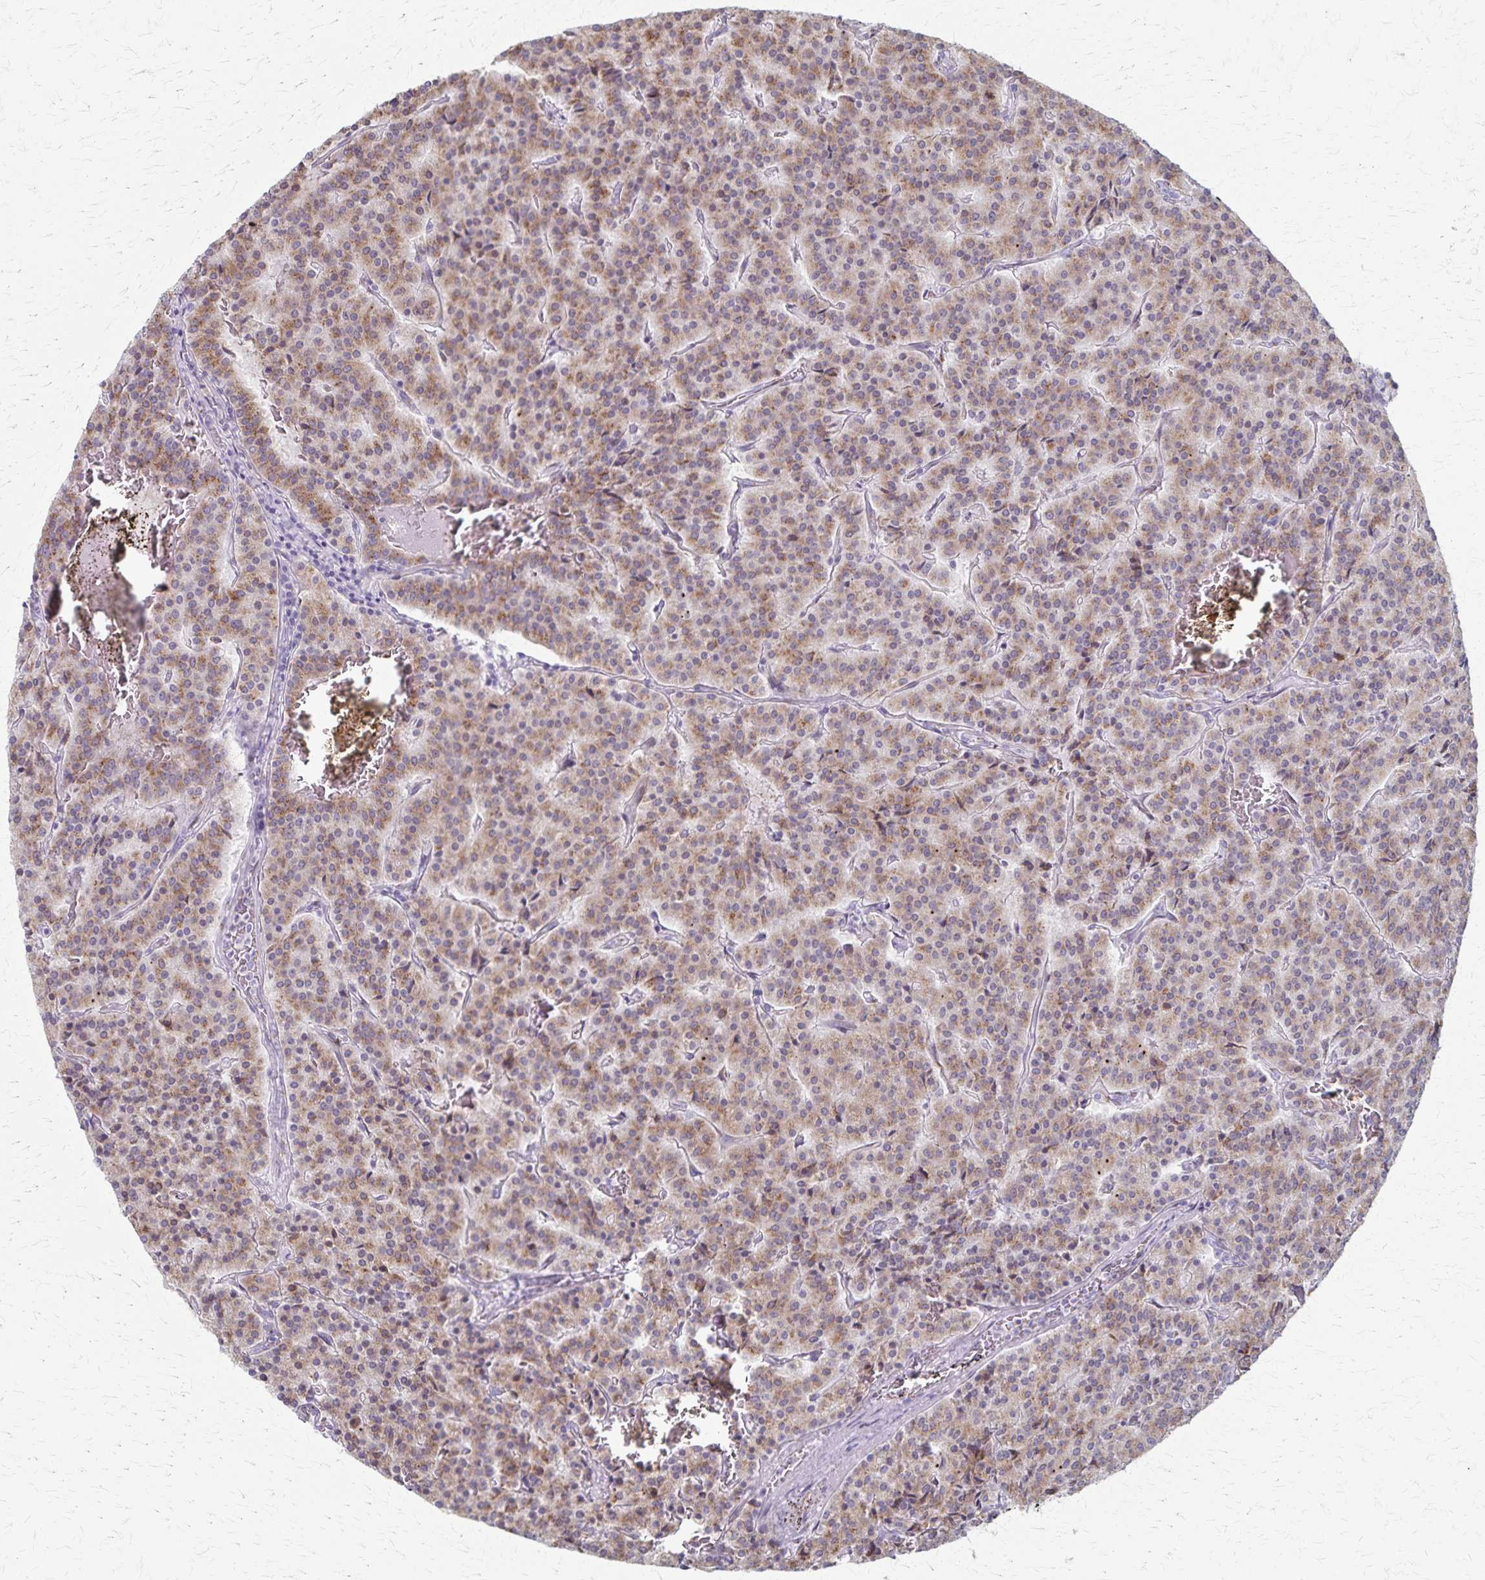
{"staining": {"intensity": "weak", "quantity": ">75%", "location": "cytoplasmic/membranous"}, "tissue": "carcinoid", "cell_type": "Tumor cells", "image_type": "cancer", "snomed": [{"axis": "morphology", "description": "Carcinoid, malignant, NOS"}, {"axis": "topography", "description": "Lung"}], "caption": "IHC image of malignant carcinoid stained for a protein (brown), which displays low levels of weak cytoplasmic/membranous positivity in approximately >75% of tumor cells.", "gene": "MCFD2", "patient": {"sex": "male", "age": 70}}